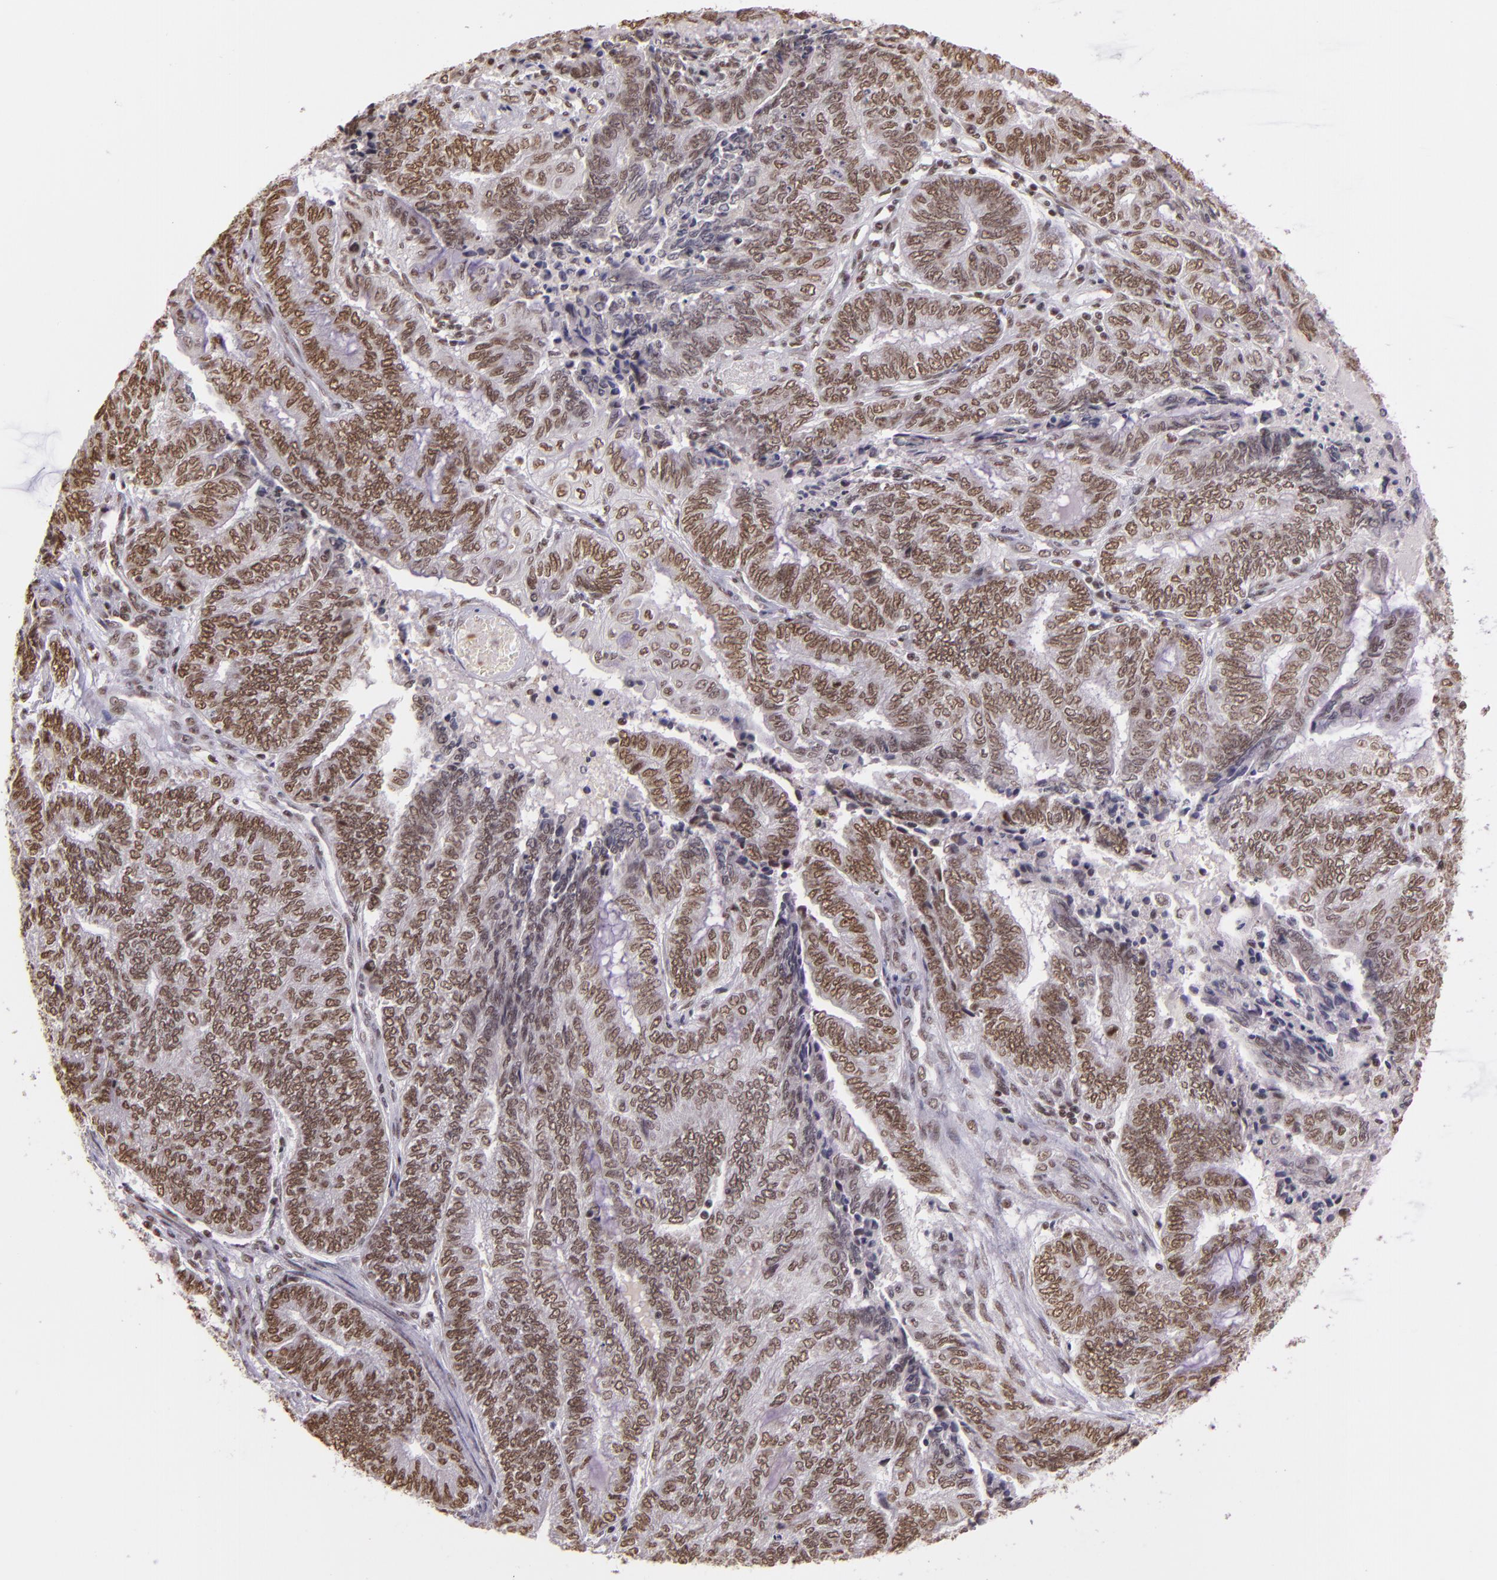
{"staining": {"intensity": "moderate", "quantity": ">75%", "location": "nuclear"}, "tissue": "endometrial cancer", "cell_type": "Tumor cells", "image_type": "cancer", "snomed": [{"axis": "morphology", "description": "Adenocarcinoma, NOS"}, {"axis": "topography", "description": "Uterus"}, {"axis": "topography", "description": "Endometrium"}], "caption": "Brown immunohistochemical staining in endometrial adenocarcinoma displays moderate nuclear expression in about >75% of tumor cells. The protein of interest is stained brown, and the nuclei are stained in blue (DAB (3,3'-diaminobenzidine) IHC with brightfield microscopy, high magnification).", "gene": "USF1", "patient": {"sex": "female", "age": 70}}